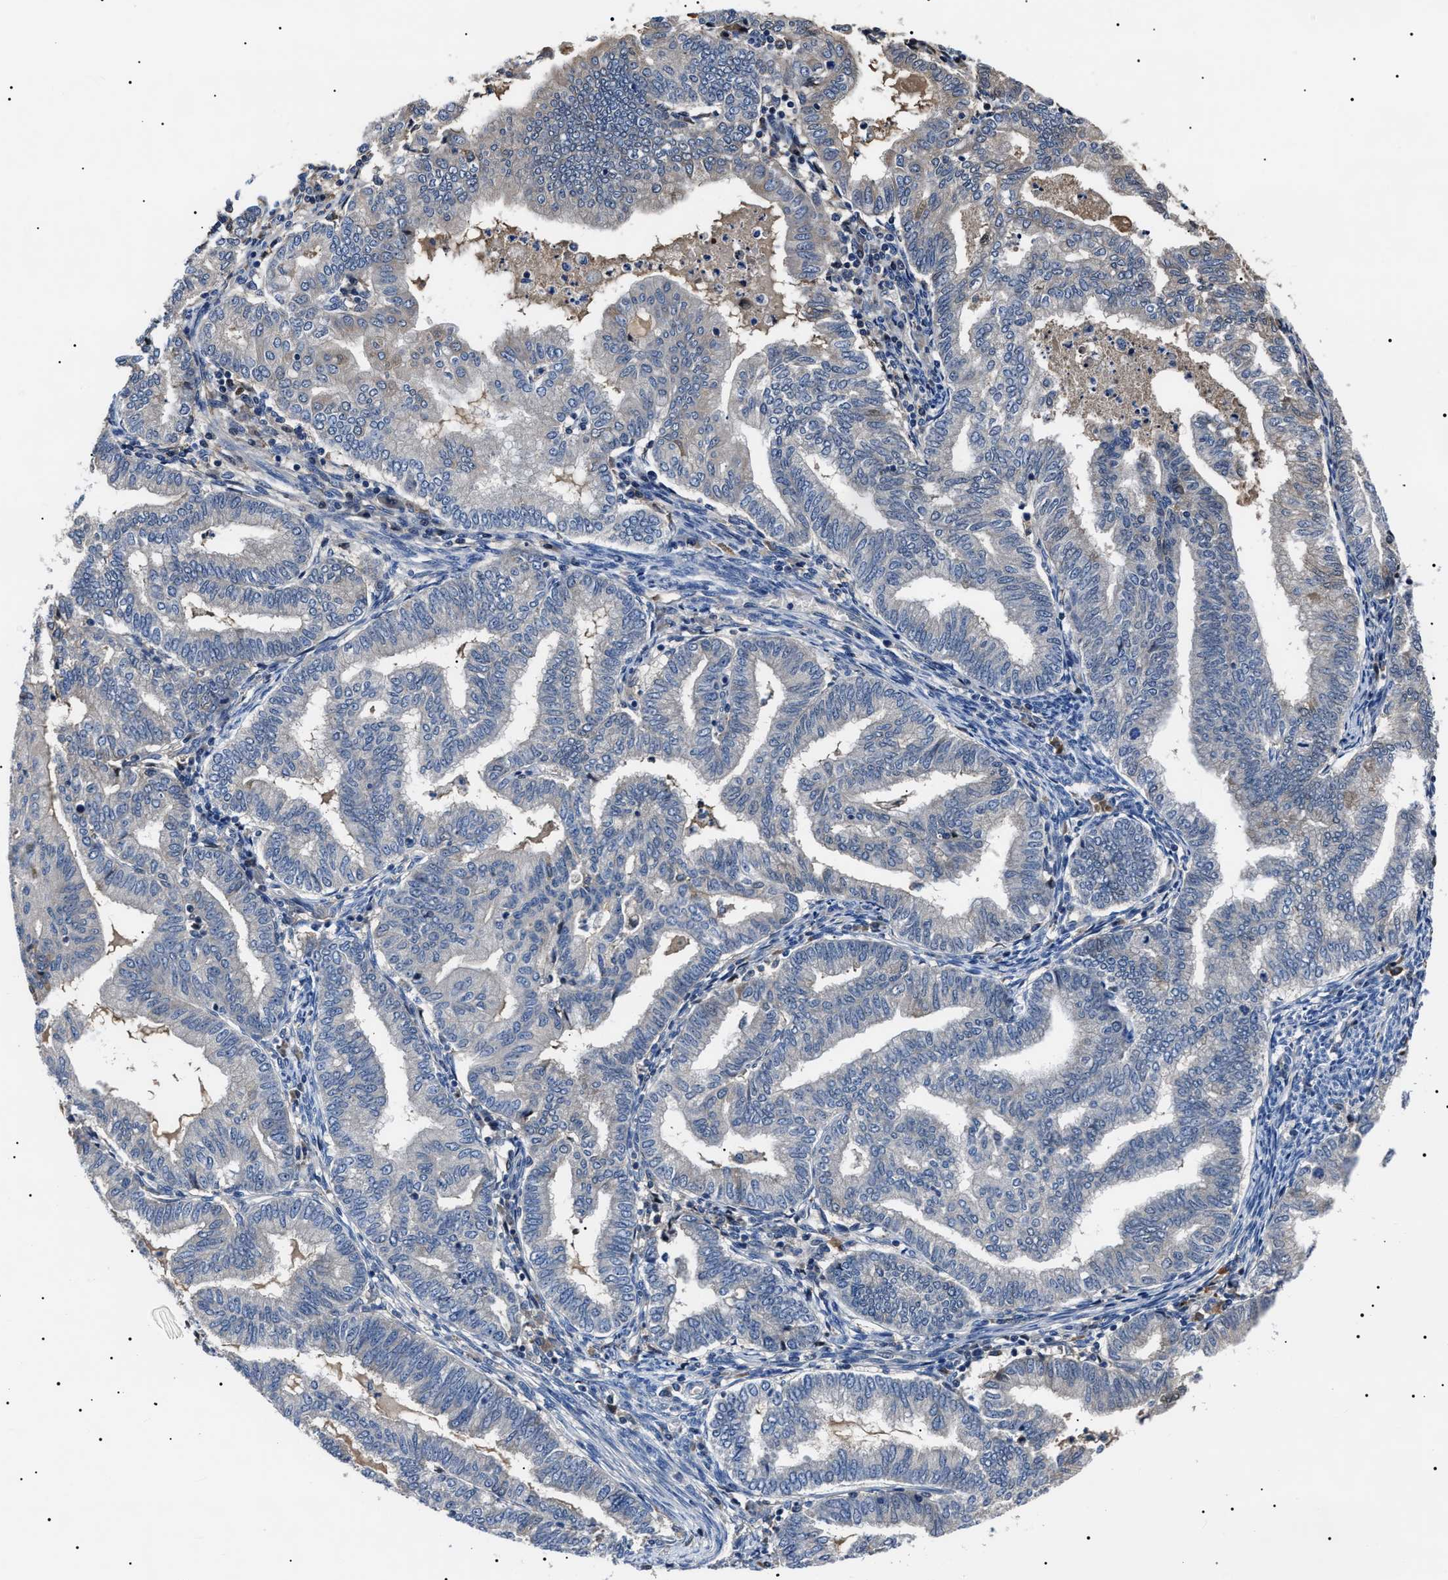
{"staining": {"intensity": "negative", "quantity": "none", "location": "none"}, "tissue": "endometrial cancer", "cell_type": "Tumor cells", "image_type": "cancer", "snomed": [{"axis": "morphology", "description": "Polyp, NOS"}, {"axis": "morphology", "description": "Adenocarcinoma, NOS"}, {"axis": "morphology", "description": "Adenoma, NOS"}, {"axis": "topography", "description": "Endometrium"}], "caption": "Immunohistochemistry (IHC) image of neoplastic tissue: human endometrial cancer (adenoma) stained with DAB (3,3'-diaminobenzidine) shows no significant protein staining in tumor cells. (DAB (3,3'-diaminobenzidine) IHC visualized using brightfield microscopy, high magnification).", "gene": "IFT81", "patient": {"sex": "female", "age": 79}}